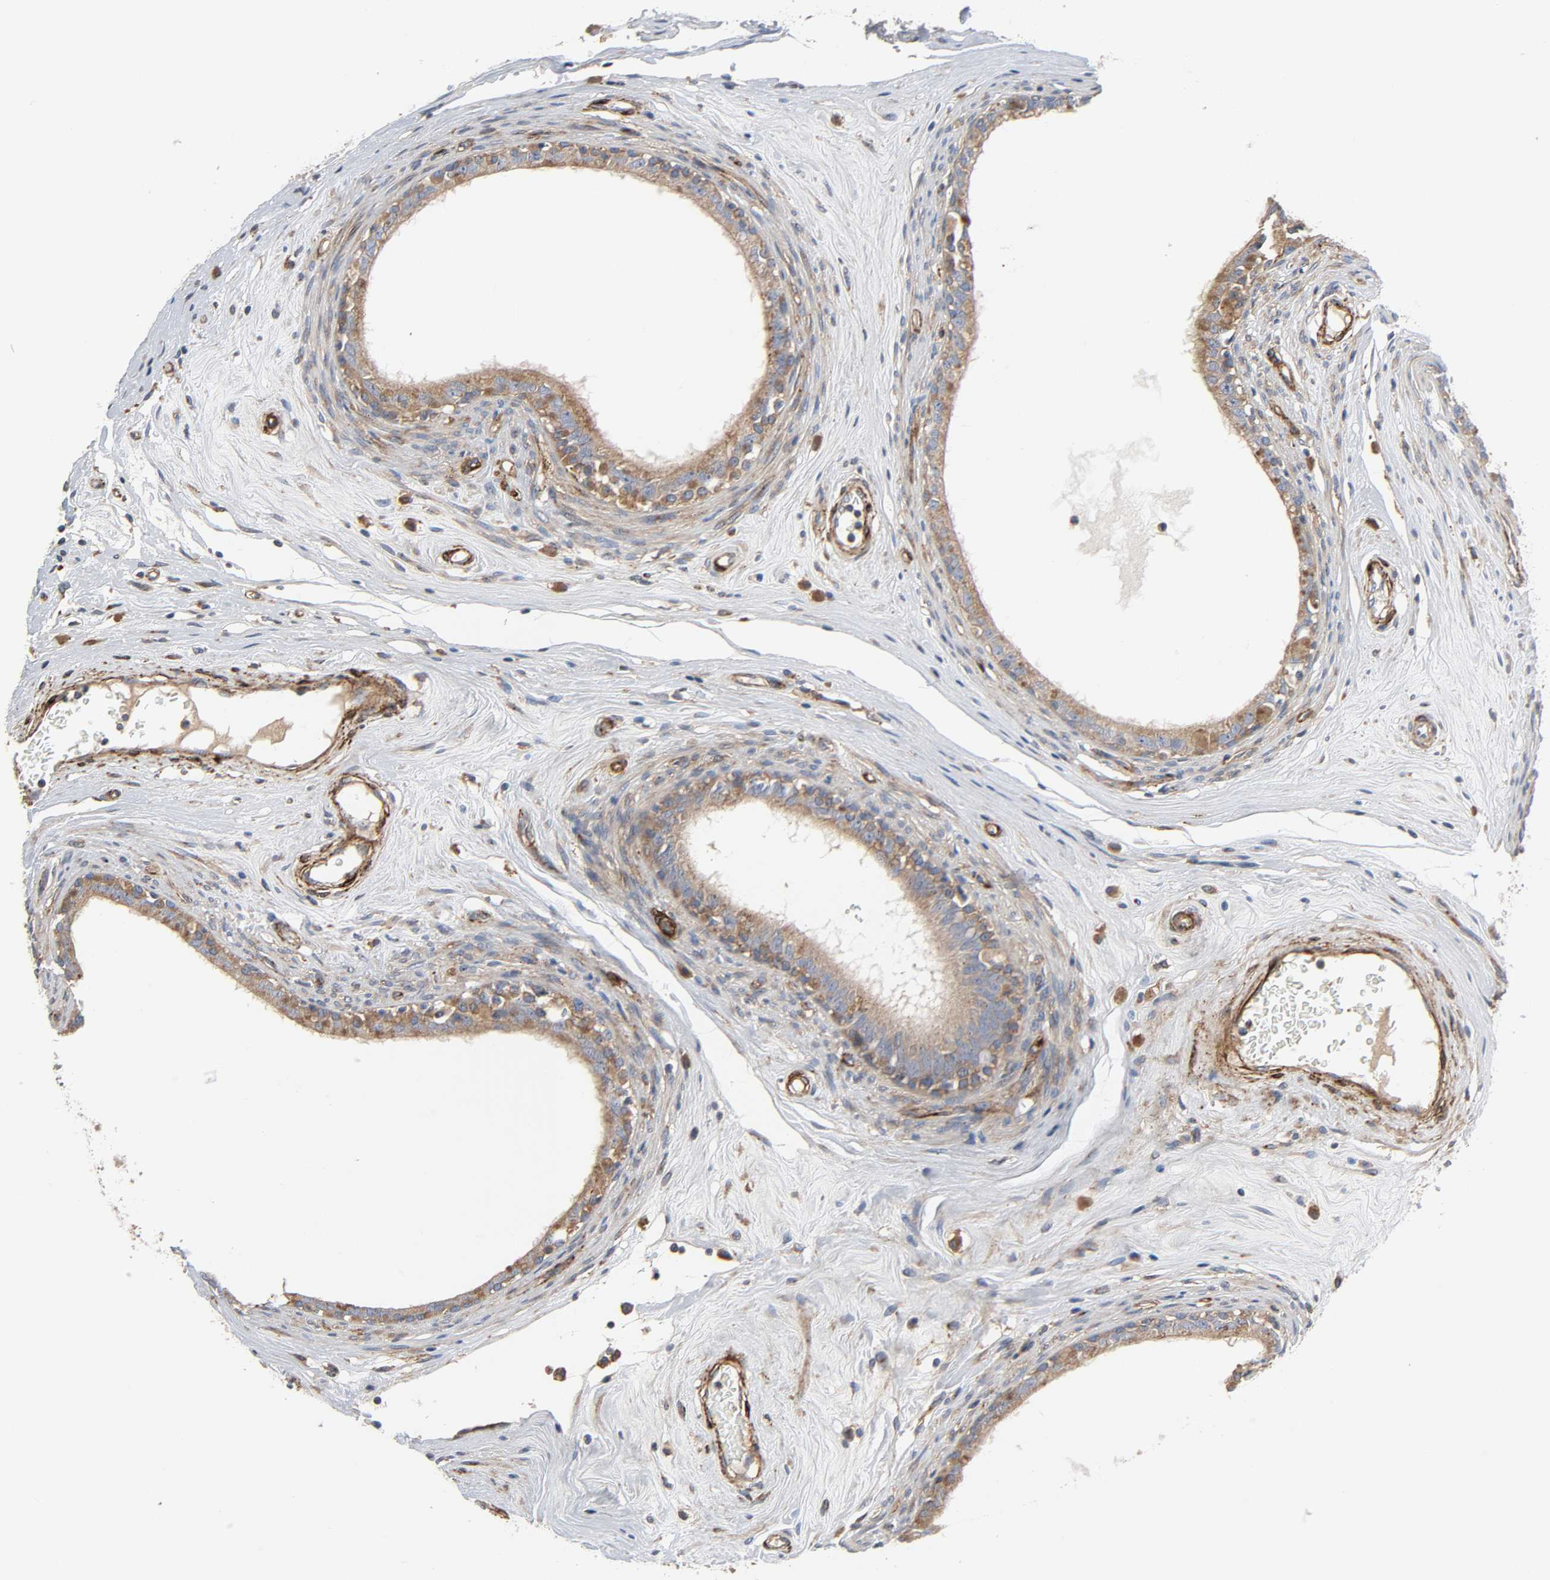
{"staining": {"intensity": "moderate", "quantity": ">75%", "location": "cytoplasmic/membranous"}, "tissue": "epididymis", "cell_type": "Glandular cells", "image_type": "normal", "snomed": [{"axis": "morphology", "description": "Normal tissue, NOS"}, {"axis": "morphology", "description": "Inflammation, NOS"}, {"axis": "topography", "description": "Epididymis"}], "caption": "Glandular cells show medium levels of moderate cytoplasmic/membranous expression in about >75% of cells in benign human epididymis. The staining was performed using DAB (3,3'-diaminobenzidine), with brown indicating positive protein expression. Nuclei are stained blue with hematoxylin.", "gene": "ARHGAP1", "patient": {"sex": "male", "age": 84}}